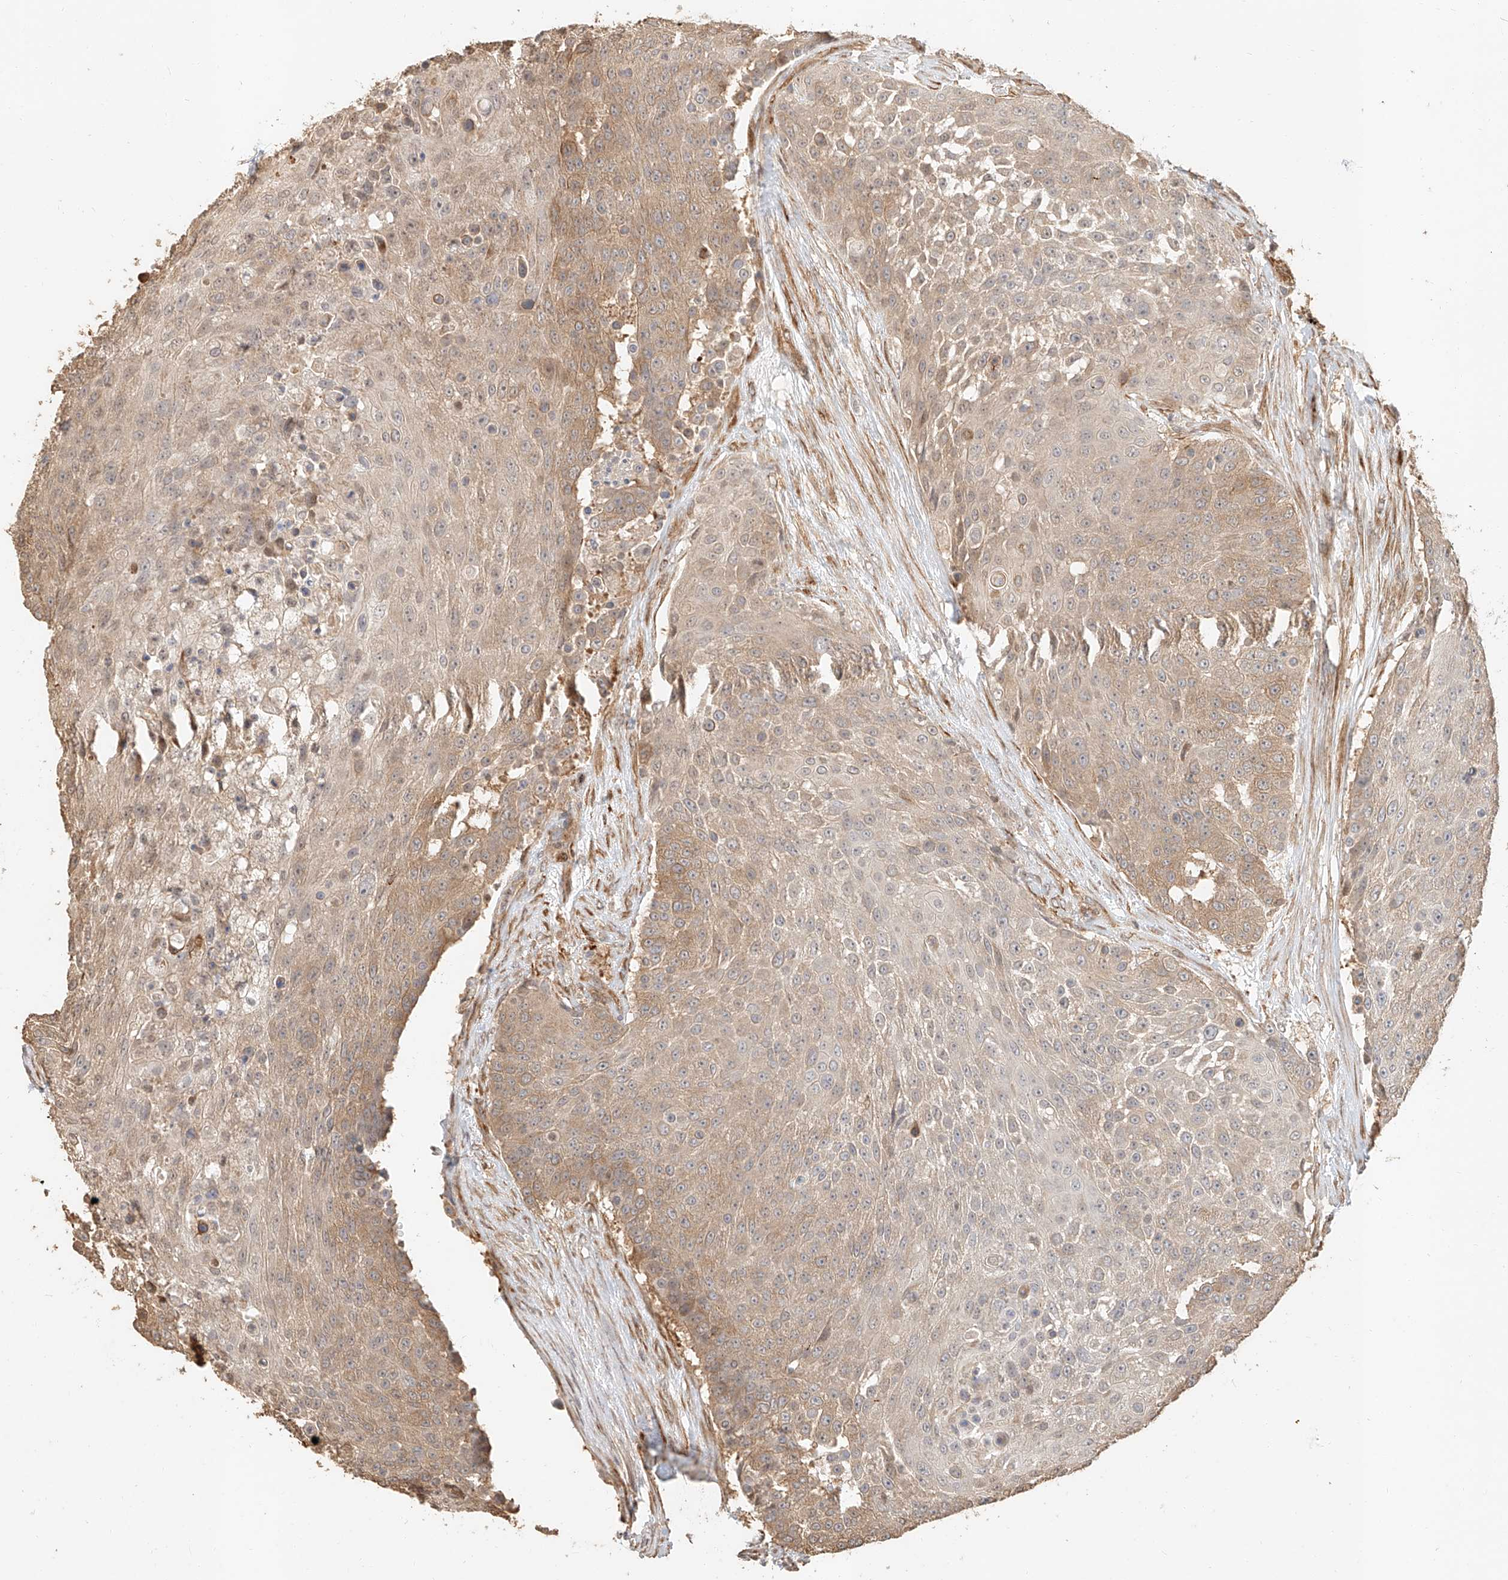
{"staining": {"intensity": "weak", "quantity": ">75%", "location": "cytoplasmic/membranous"}, "tissue": "urothelial cancer", "cell_type": "Tumor cells", "image_type": "cancer", "snomed": [{"axis": "morphology", "description": "Urothelial carcinoma, High grade"}, {"axis": "topography", "description": "Urinary bladder"}], "caption": "IHC histopathology image of human urothelial cancer stained for a protein (brown), which displays low levels of weak cytoplasmic/membranous expression in about >75% of tumor cells.", "gene": "NAP1L1", "patient": {"sex": "female", "age": 63}}